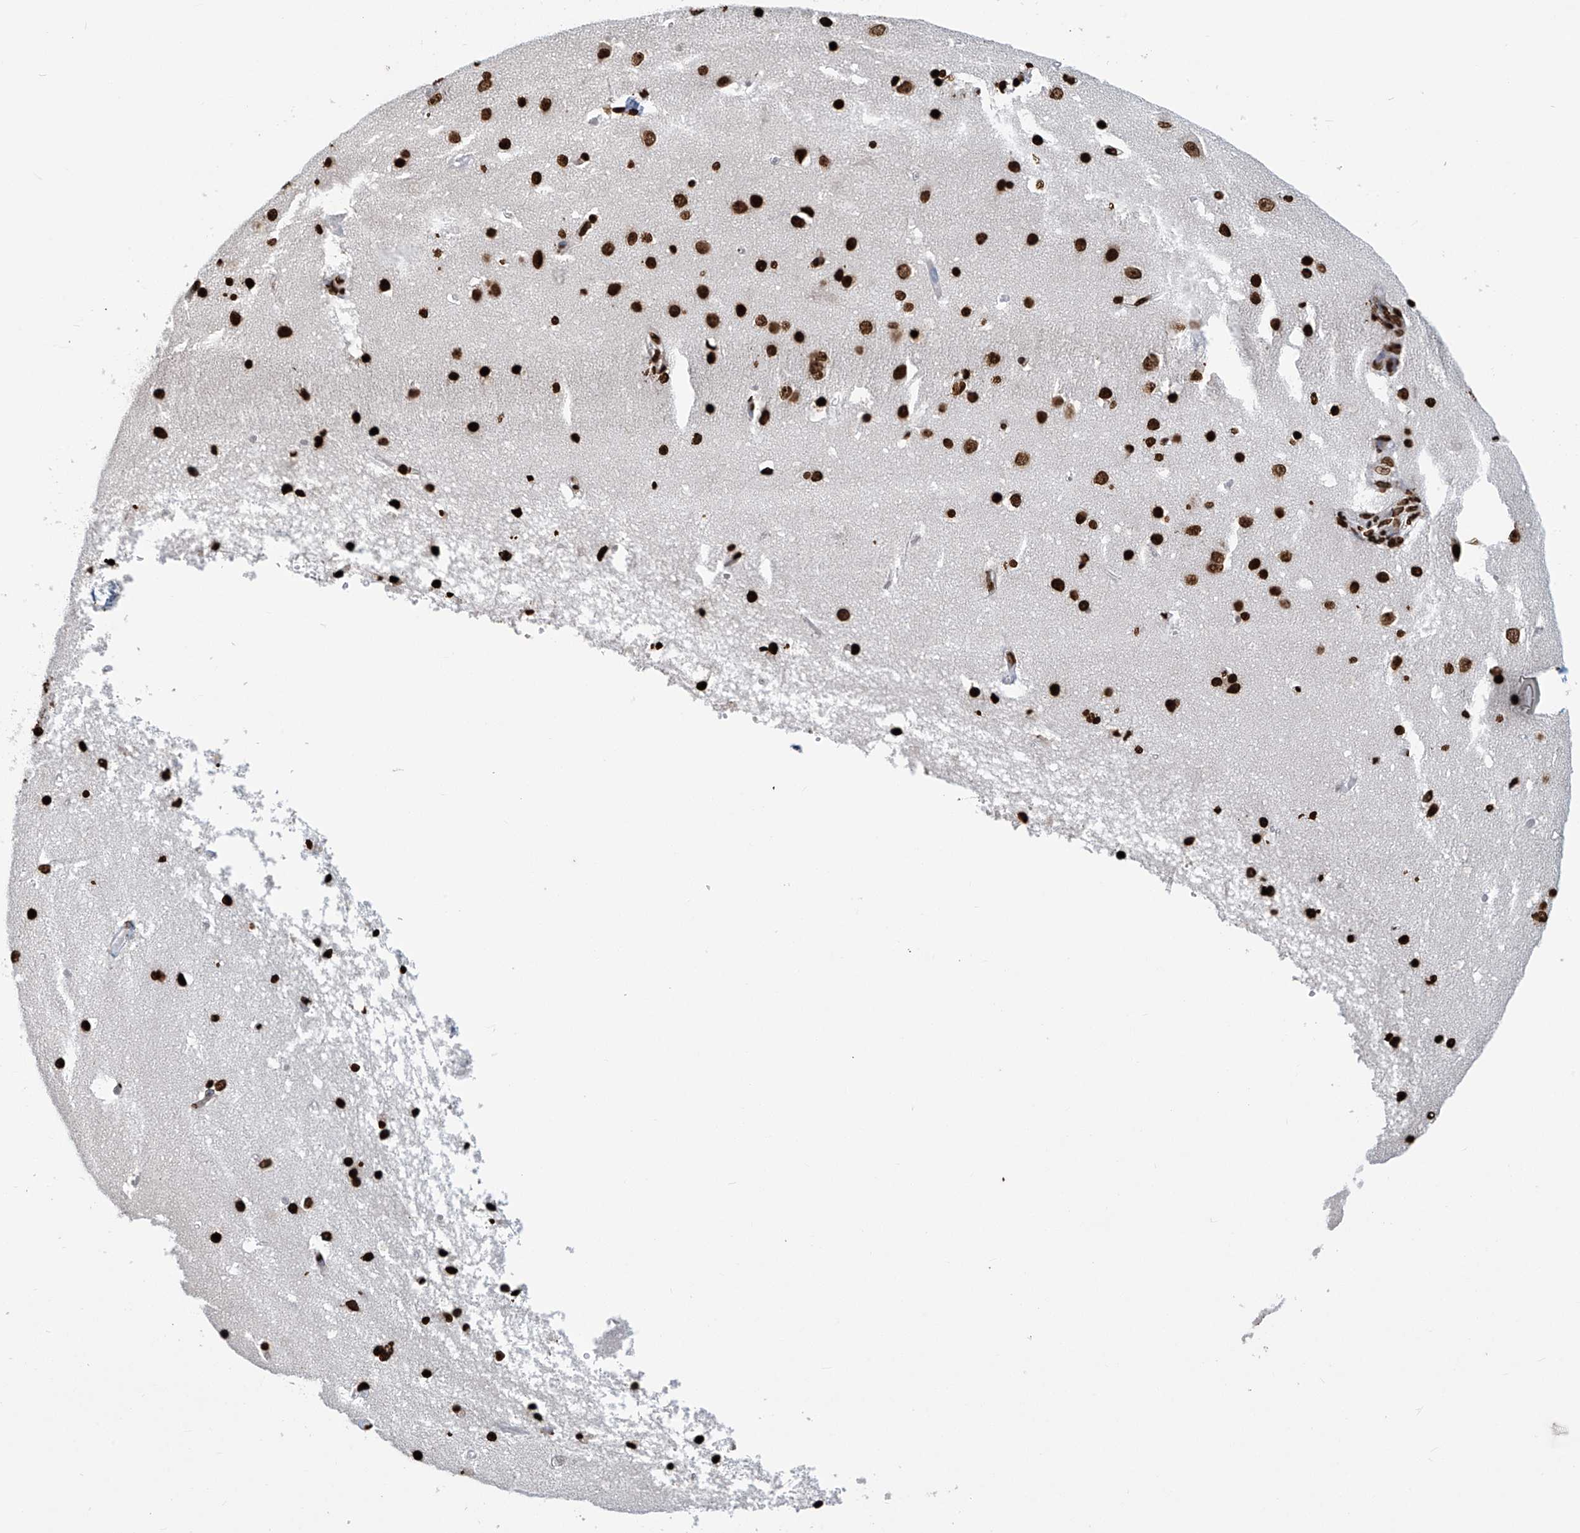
{"staining": {"intensity": "moderate", "quantity": ">75%", "location": "nuclear"}, "tissue": "cerebral cortex", "cell_type": "Endothelial cells", "image_type": "normal", "snomed": [{"axis": "morphology", "description": "Normal tissue, NOS"}, {"axis": "topography", "description": "Cerebral cortex"}], "caption": "DAB immunohistochemical staining of unremarkable cerebral cortex reveals moderate nuclear protein positivity in about >75% of endothelial cells. Immunohistochemistry (ihc) stains the protein in brown and the nuclei are stained blue.", "gene": "DPPA2", "patient": {"sex": "male", "age": 54}}